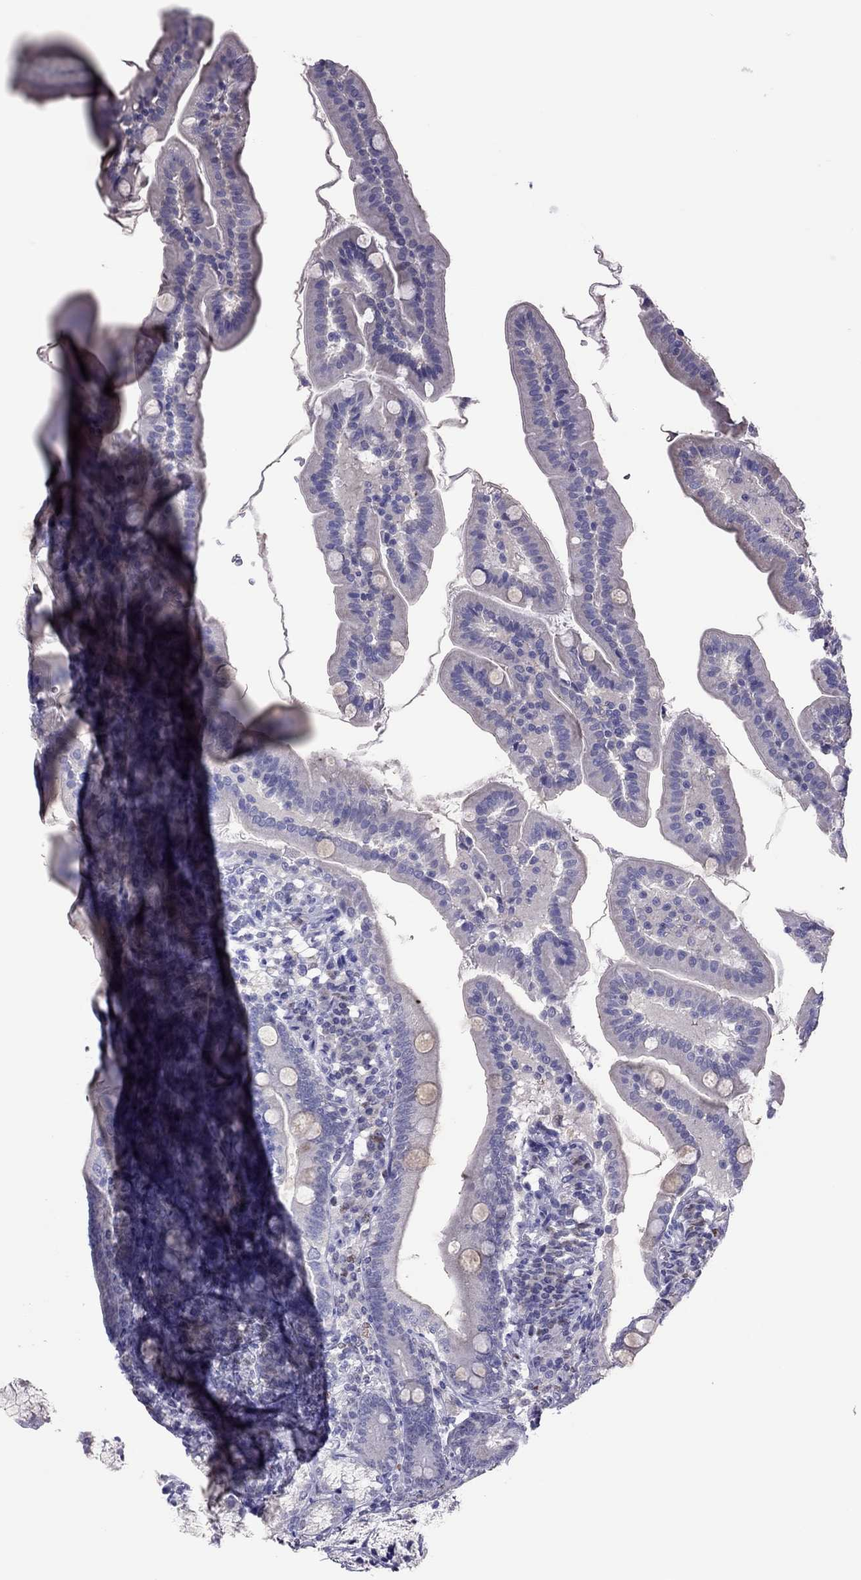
{"staining": {"intensity": "negative", "quantity": "none", "location": "none"}, "tissue": "duodenum", "cell_type": "Glandular cells", "image_type": "normal", "snomed": [{"axis": "morphology", "description": "Normal tissue, NOS"}, {"axis": "topography", "description": "Duodenum"}], "caption": "The IHC image has no significant positivity in glandular cells of duodenum.", "gene": "SPINT3", "patient": {"sex": "female", "age": 67}}